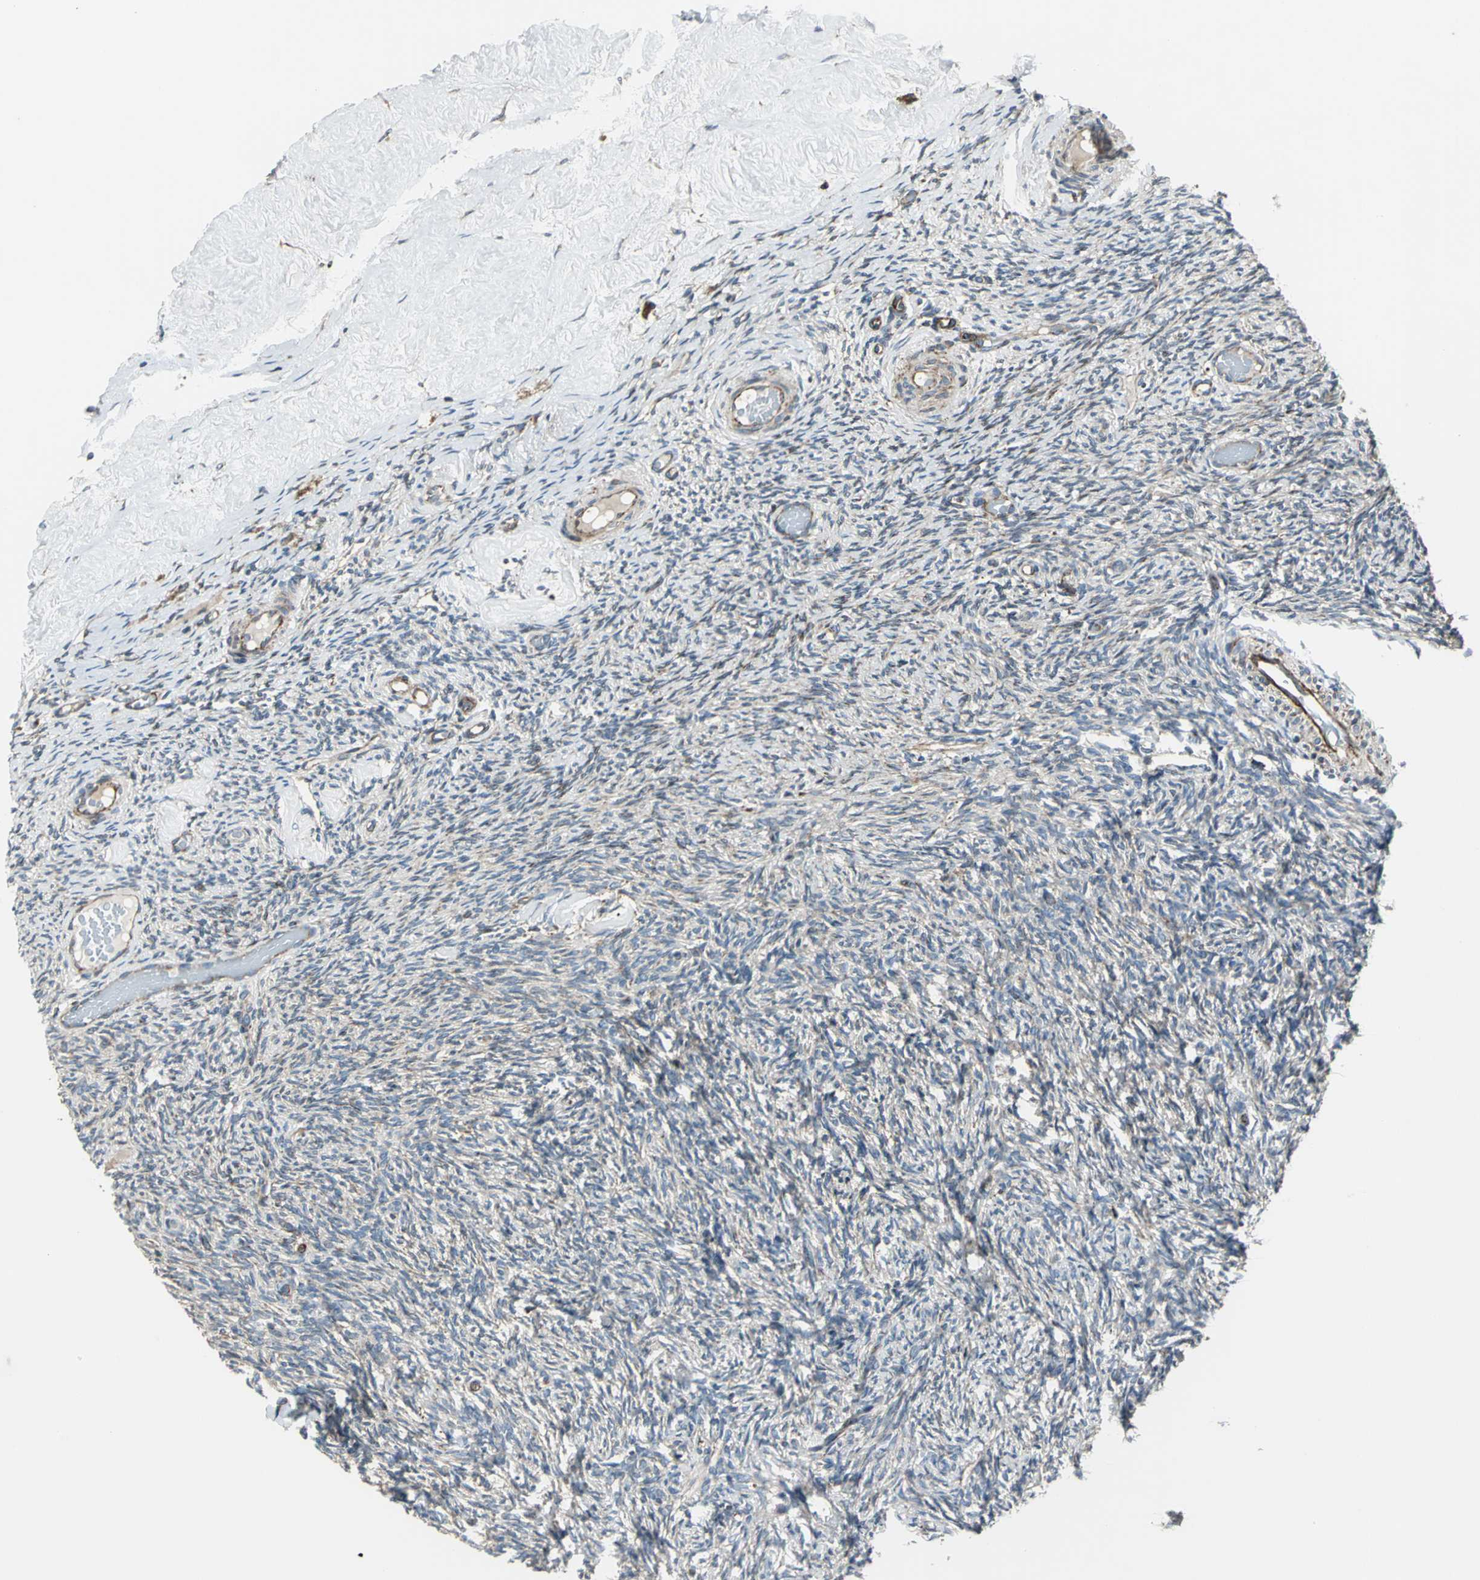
{"staining": {"intensity": "moderate", "quantity": "25%-75%", "location": "cytoplasmic/membranous"}, "tissue": "ovary", "cell_type": "Ovarian stroma cells", "image_type": "normal", "snomed": [{"axis": "morphology", "description": "Normal tissue, NOS"}, {"axis": "topography", "description": "Ovary"}], "caption": "Protein staining by IHC exhibits moderate cytoplasmic/membranous expression in about 25%-75% of ovarian stroma cells in benign ovary. Nuclei are stained in blue.", "gene": "HTATIP2", "patient": {"sex": "female", "age": 60}}